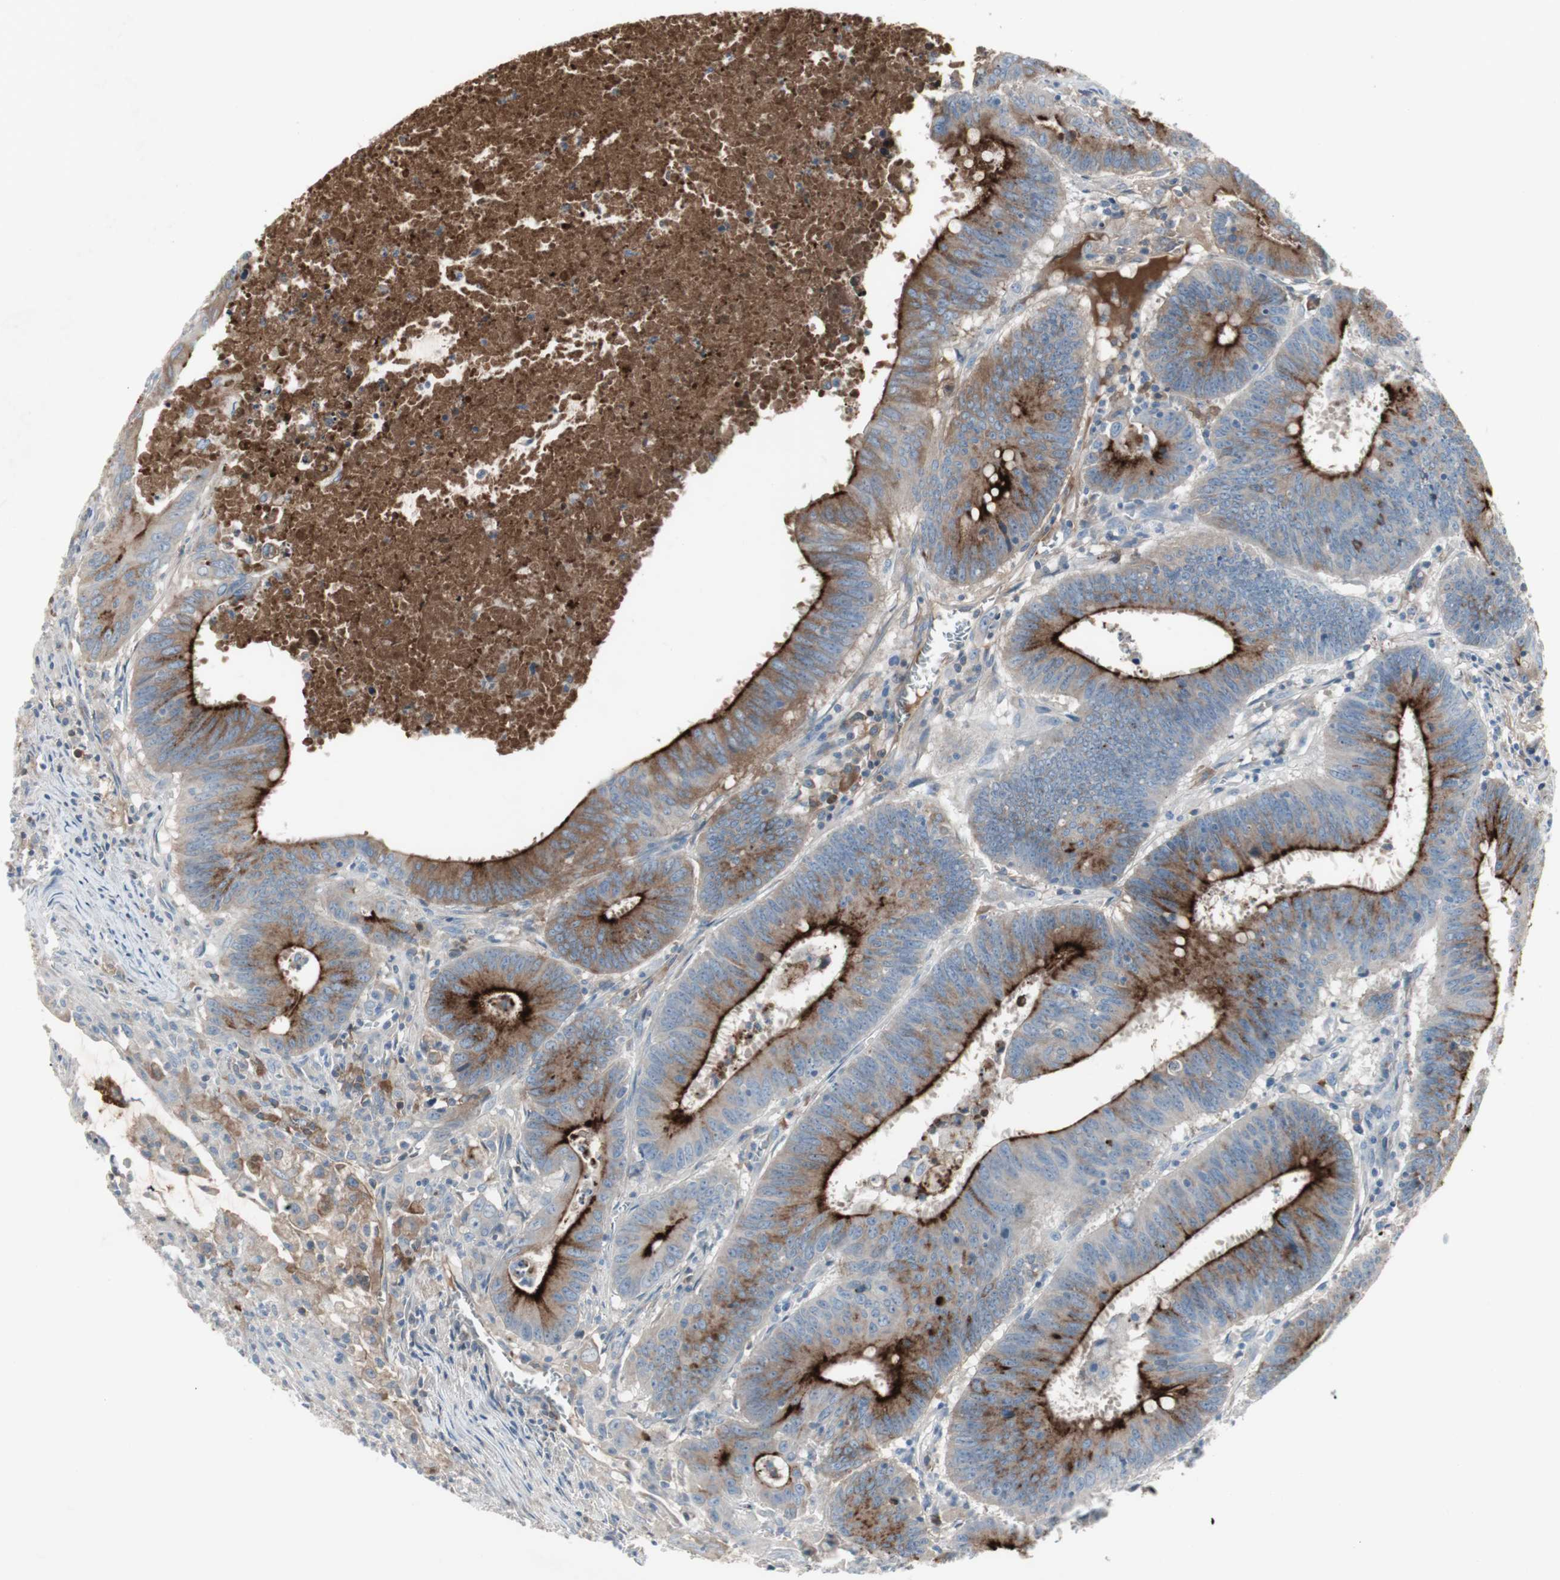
{"staining": {"intensity": "strong", "quantity": ">75%", "location": "cytoplasmic/membranous"}, "tissue": "colorectal cancer", "cell_type": "Tumor cells", "image_type": "cancer", "snomed": [{"axis": "morphology", "description": "Adenocarcinoma, NOS"}, {"axis": "topography", "description": "Colon"}], "caption": "Protein analysis of colorectal cancer (adenocarcinoma) tissue displays strong cytoplasmic/membranous positivity in about >75% of tumor cells.", "gene": "PIGR", "patient": {"sex": "male", "age": 45}}